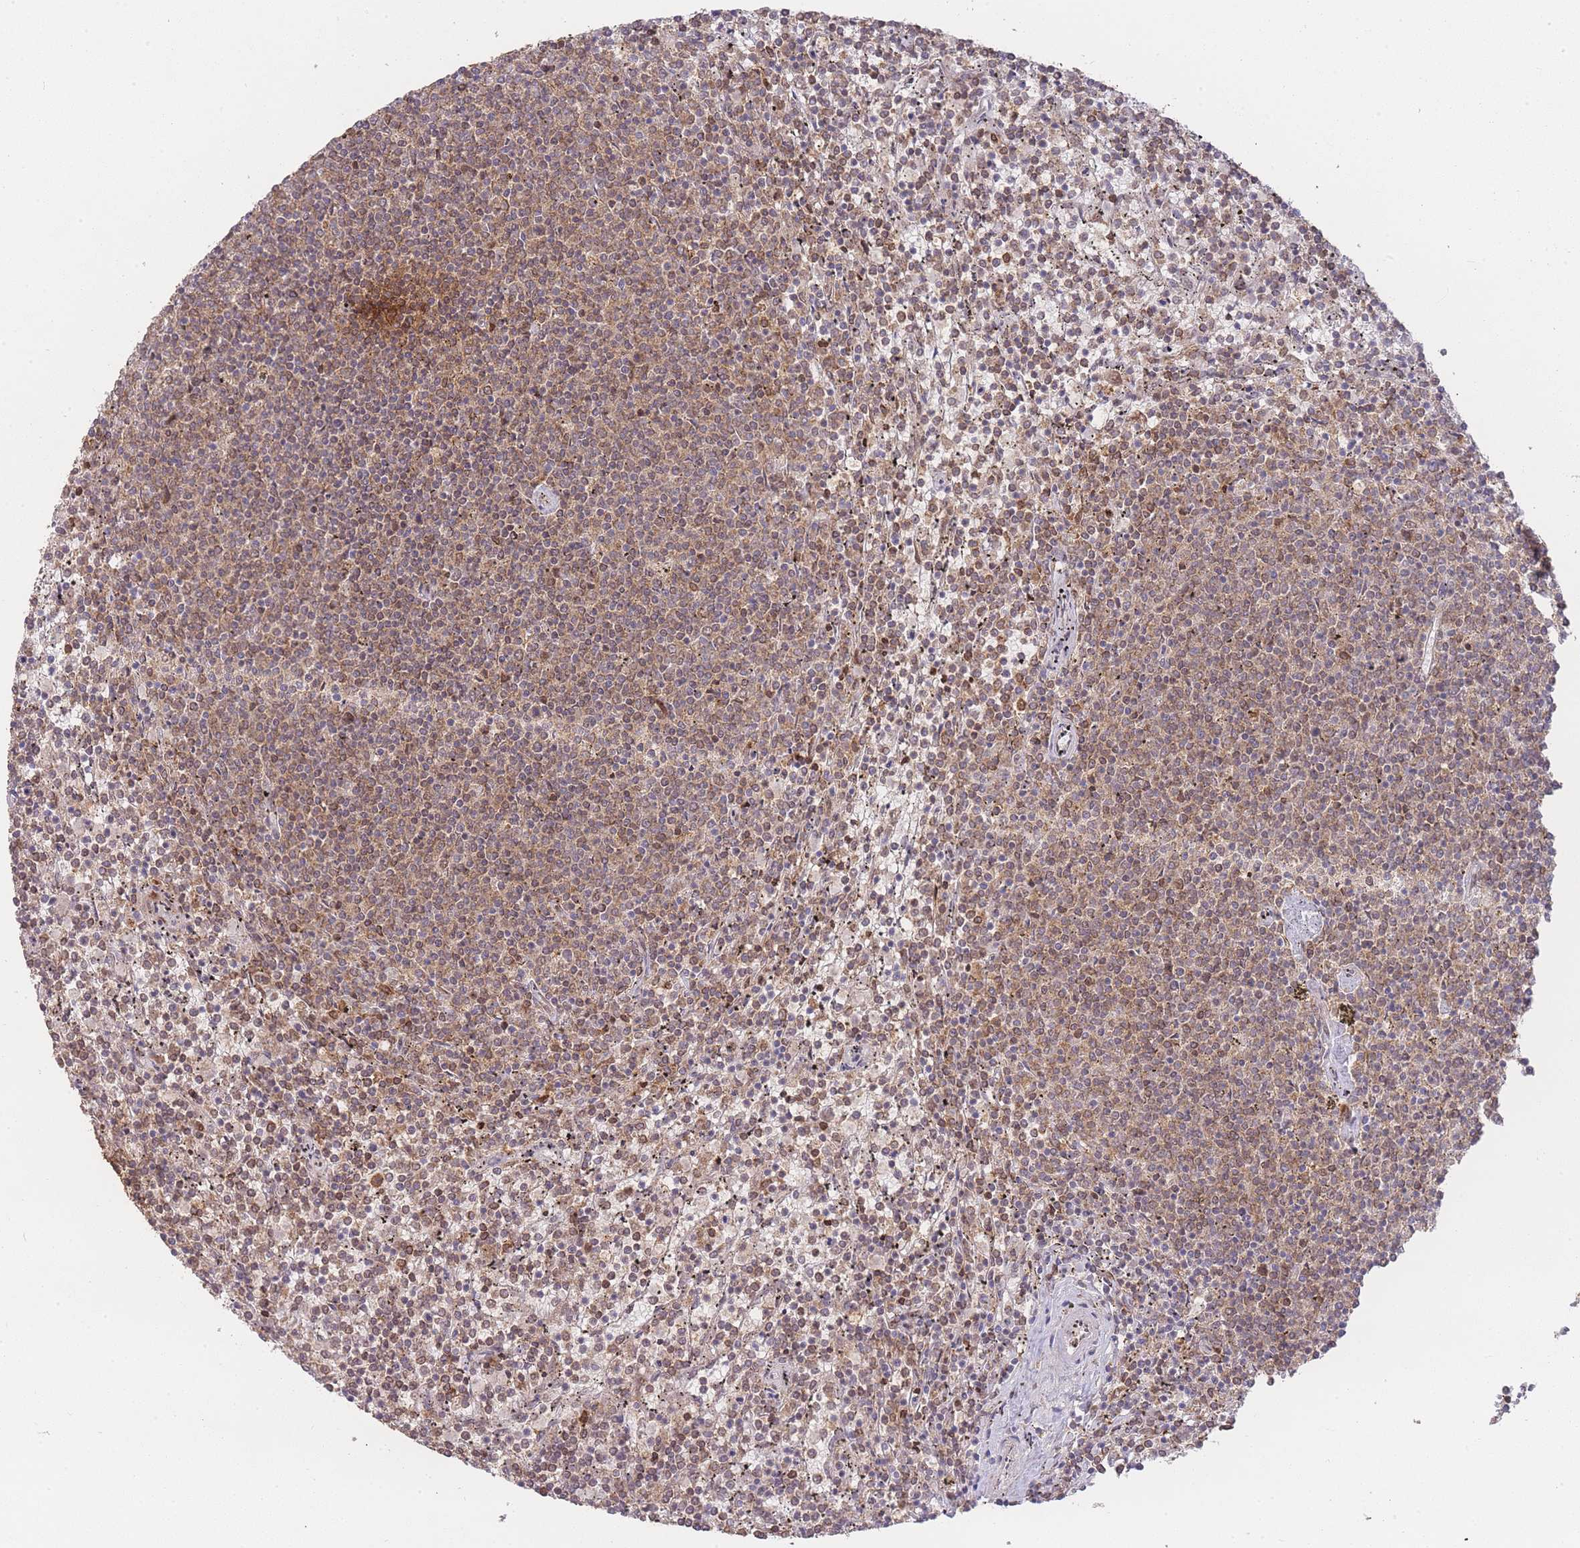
{"staining": {"intensity": "weak", "quantity": ">75%", "location": "nuclear"}, "tissue": "lymphoma", "cell_type": "Tumor cells", "image_type": "cancer", "snomed": [{"axis": "morphology", "description": "Malignant lymphoma, non-Hodgkin's type, Low grade"}, {"axis": "topography", "description": "Spleen"}], "caption": "Tumor cells exhibit low levels of weak nuclear positivity in approximately >75% of cells in human lymphoma. Using DAB (brown) and hematoxylin (blue) stains, captured at high magnification using brightfield microscopy.", "gene": "RNF144B", "patient": {"sex": "female", "age": 50}}